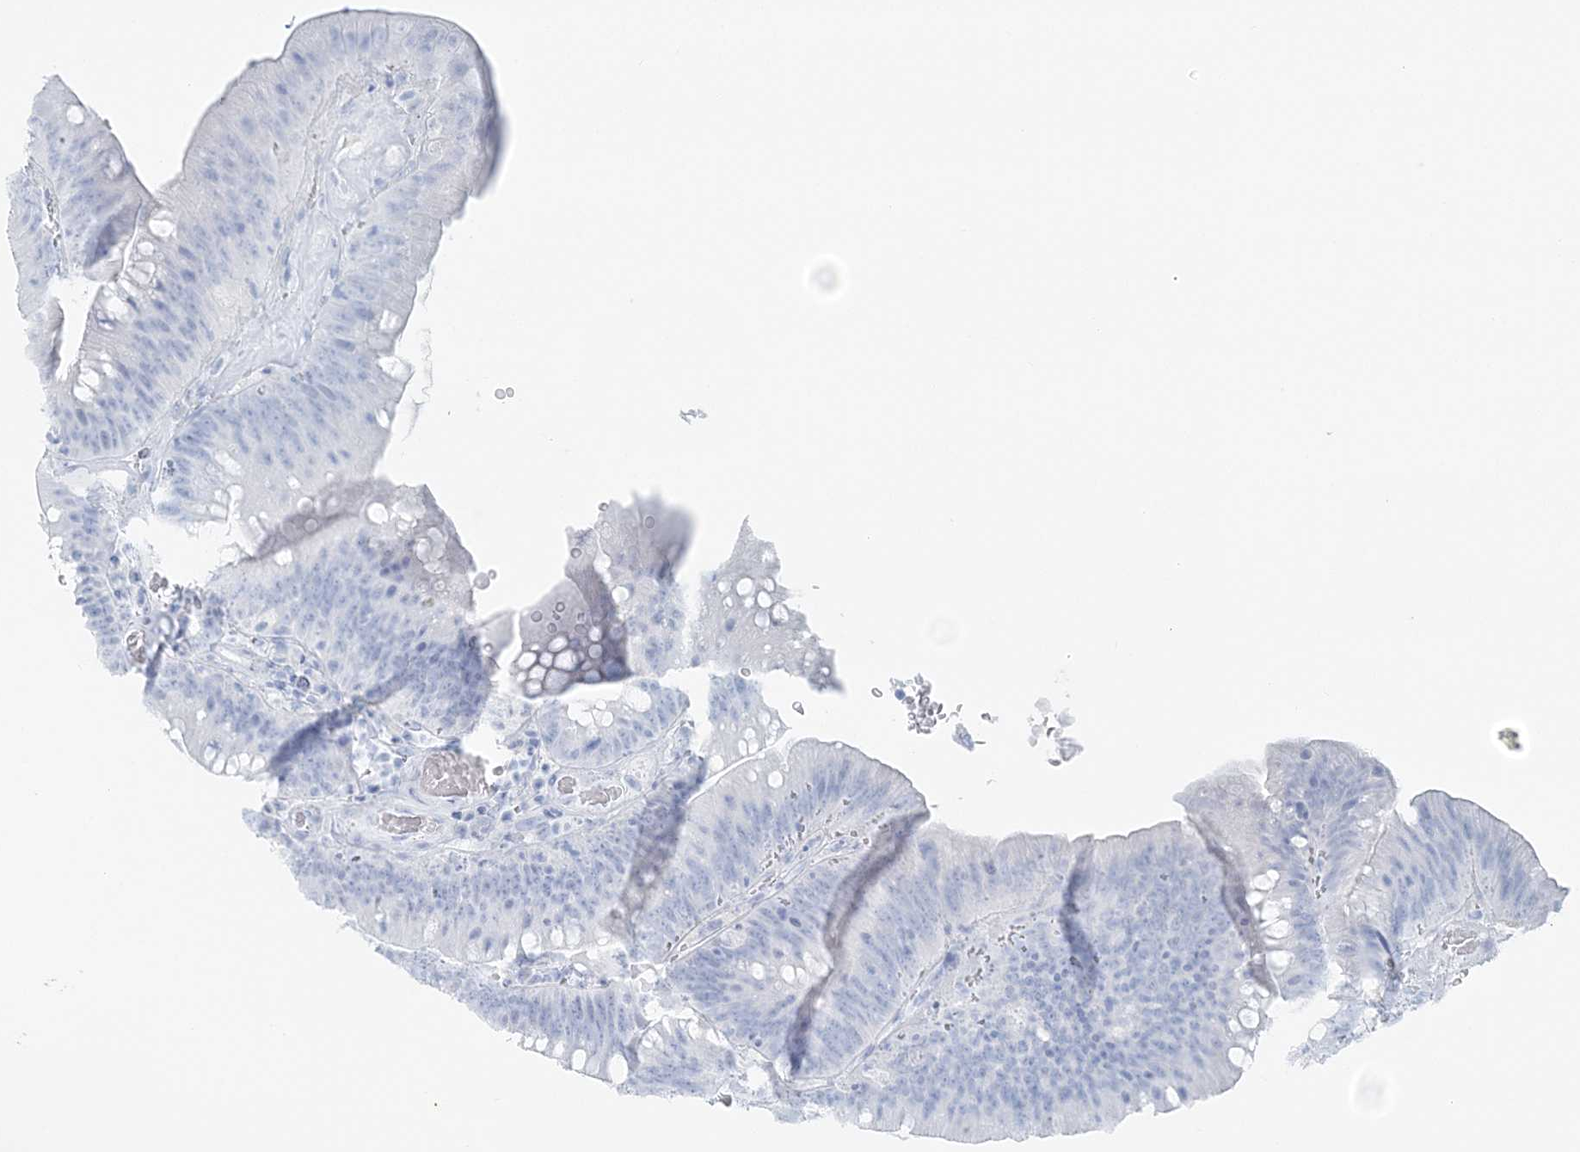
{"staining": {"intensity": "negative", "quantity": "none", "location": "none"}, "tissue": "colorectal cancer", "cell_type": "Tumor cells", "image_type": "cancer", "snomed": [{"axis": "morphology", "description": "Normal tissue, NOS"}, {"axis": "topography", "description": "Colon"}], "caption": "A high-resolution histopathology image shows immunohistochemistry (IHC) staining of colorectal cancer, which displays no significant positivity in tumor cells.", "gene": "ATP11A", "patient": {"sex": "female", "age": 82}}